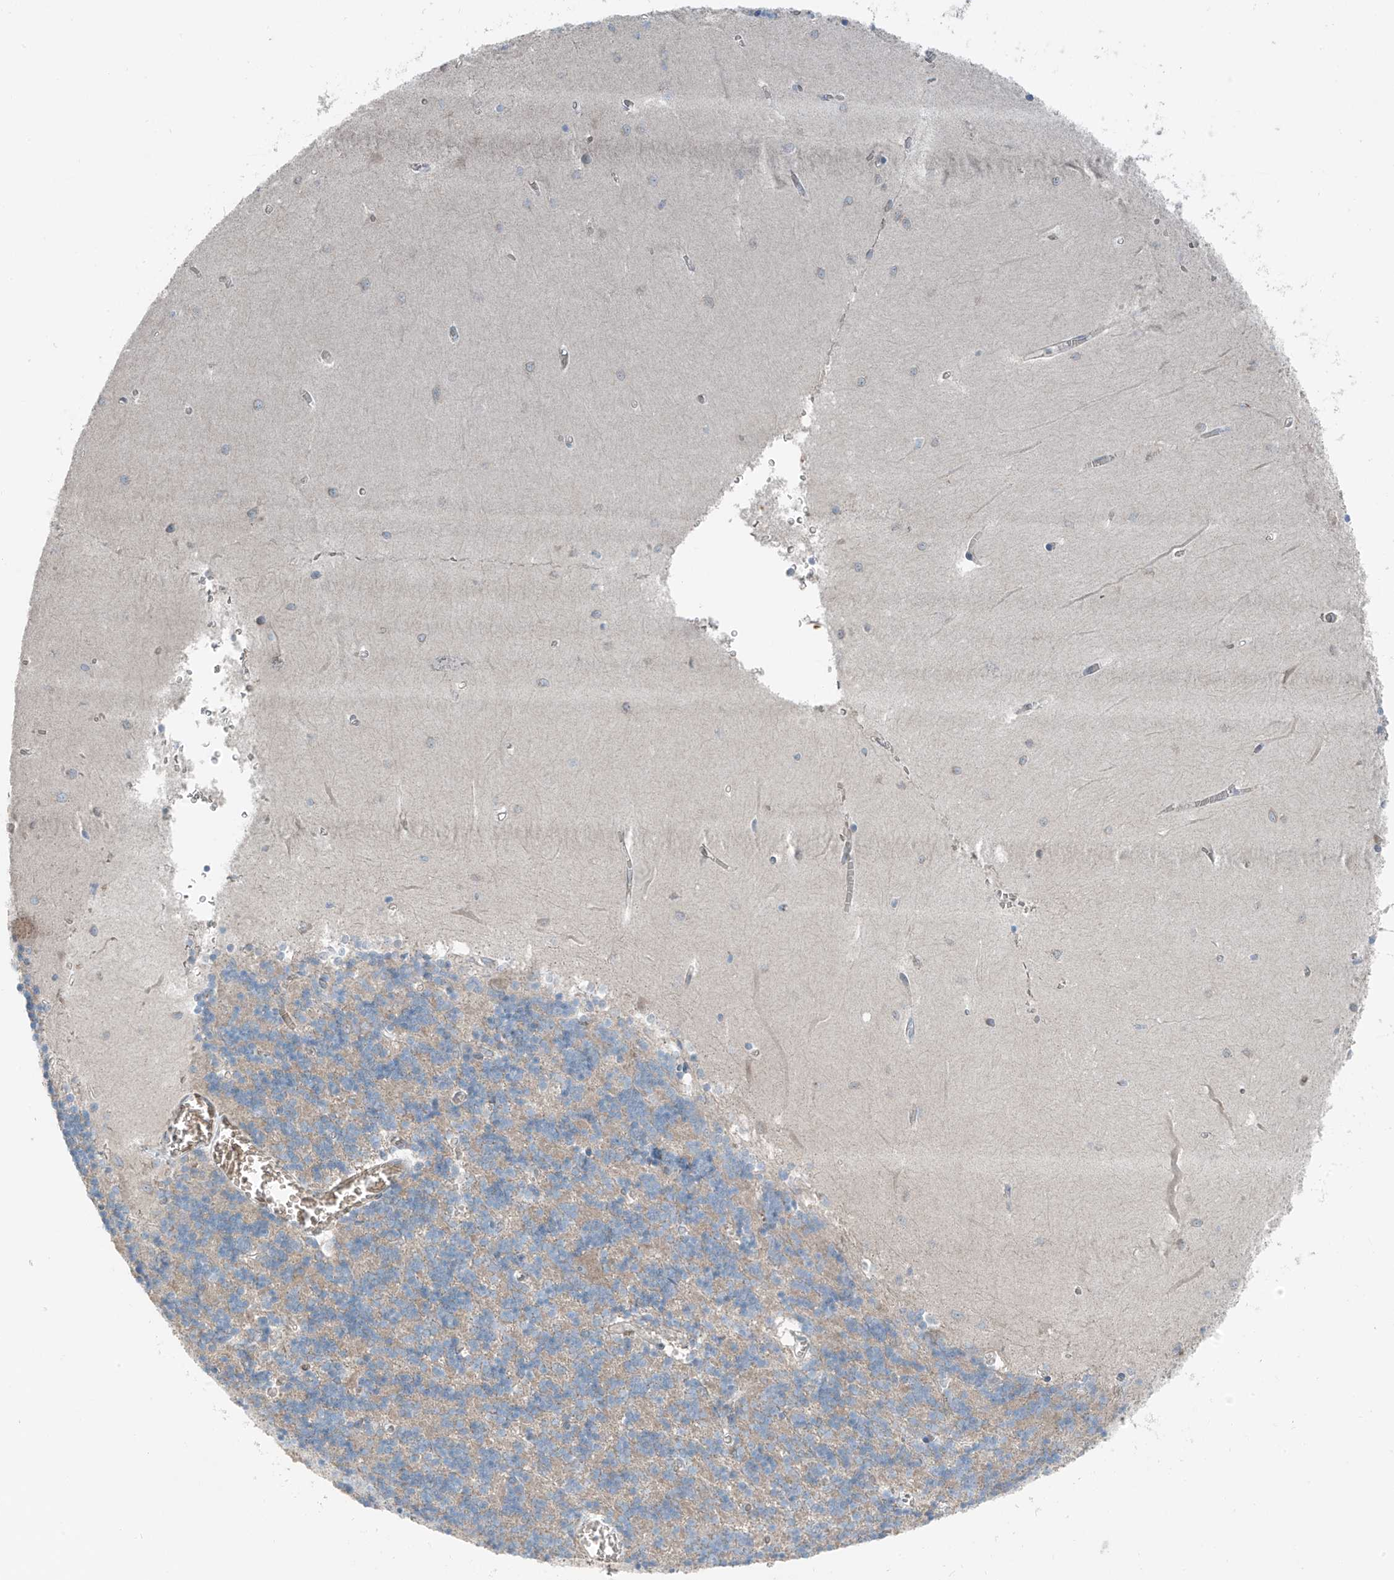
{"staining": {"intensity": "negative", "quantity": "none", "location": "none"}, "tissue": "cerebellum", "cell_type": "Cells in granular layer", "image_type": "normal", "snomed": [{"axis": "morphology", "description": "Normal tissue, NOS"}, {"axis": "topography", "description": "Cerebellum"}], "caption": "The immunohistochemistry image has no significant staining in cells in granular layer of cerebellum.", "gene": "SLC12A6", "patient": {"sex": "male", "age": 37}}